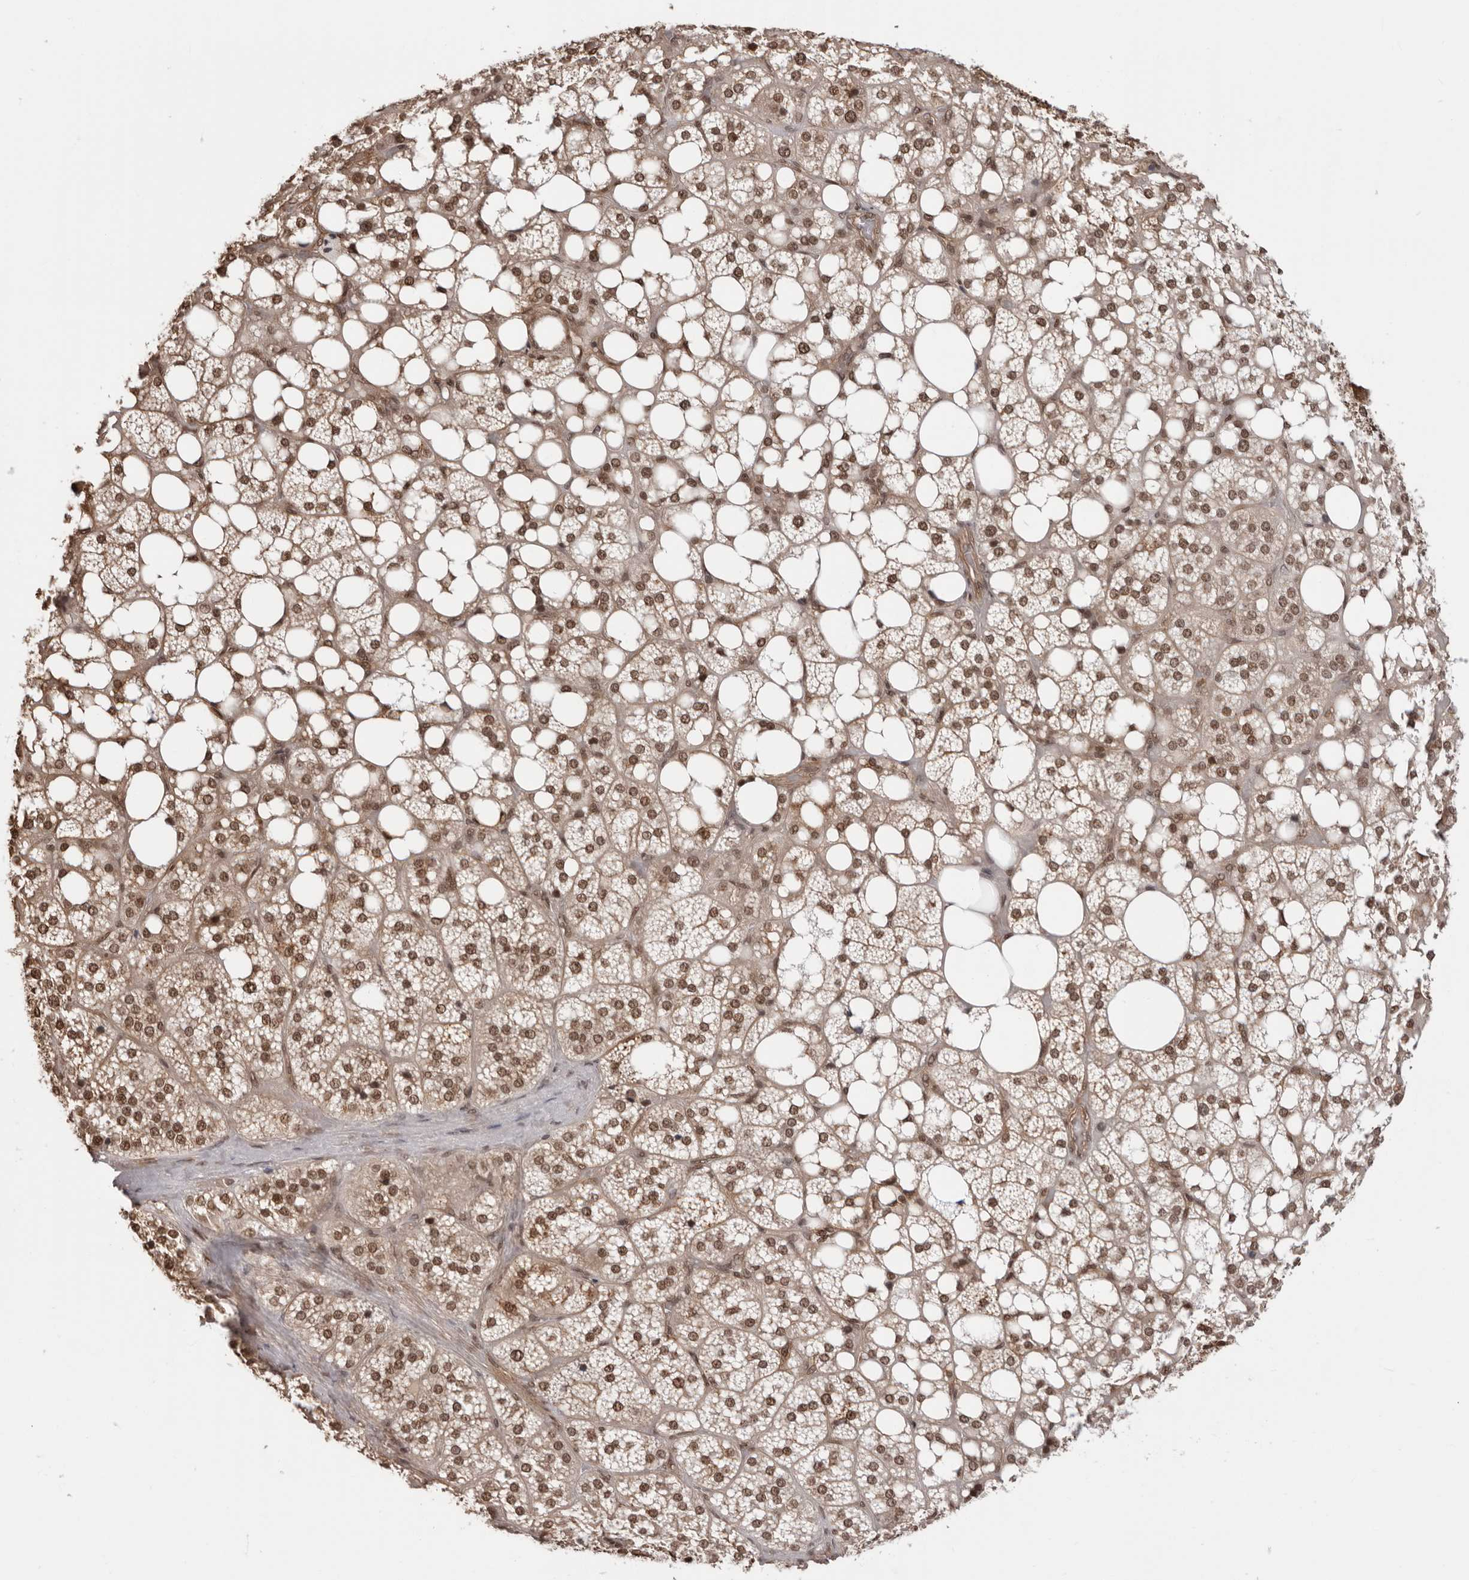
{"staining": {"intensity": "moderate", "quantity": ">75%", "location": "cytoplasmic/membranous,nuclear"}, "tissue": "adrenal gland", "cell_type": "Glandular cells", "image_type": "normal", "snomed": [{"axis": "morphology", "description": "Normal tissue, NOS"}, {"axis": "topography", "description": "Adrenal gland"}], "caption": "High-power microscopy captured an immunohistochemistry (IHC) photomicrograph of unremarkable adrenal gland, revealing moderate cytoplasmic/membranous,nuclear positivity in about >75% of glandular cells.", "gene": "SDE2", "patient": {"sex": "female", "age": 59}}